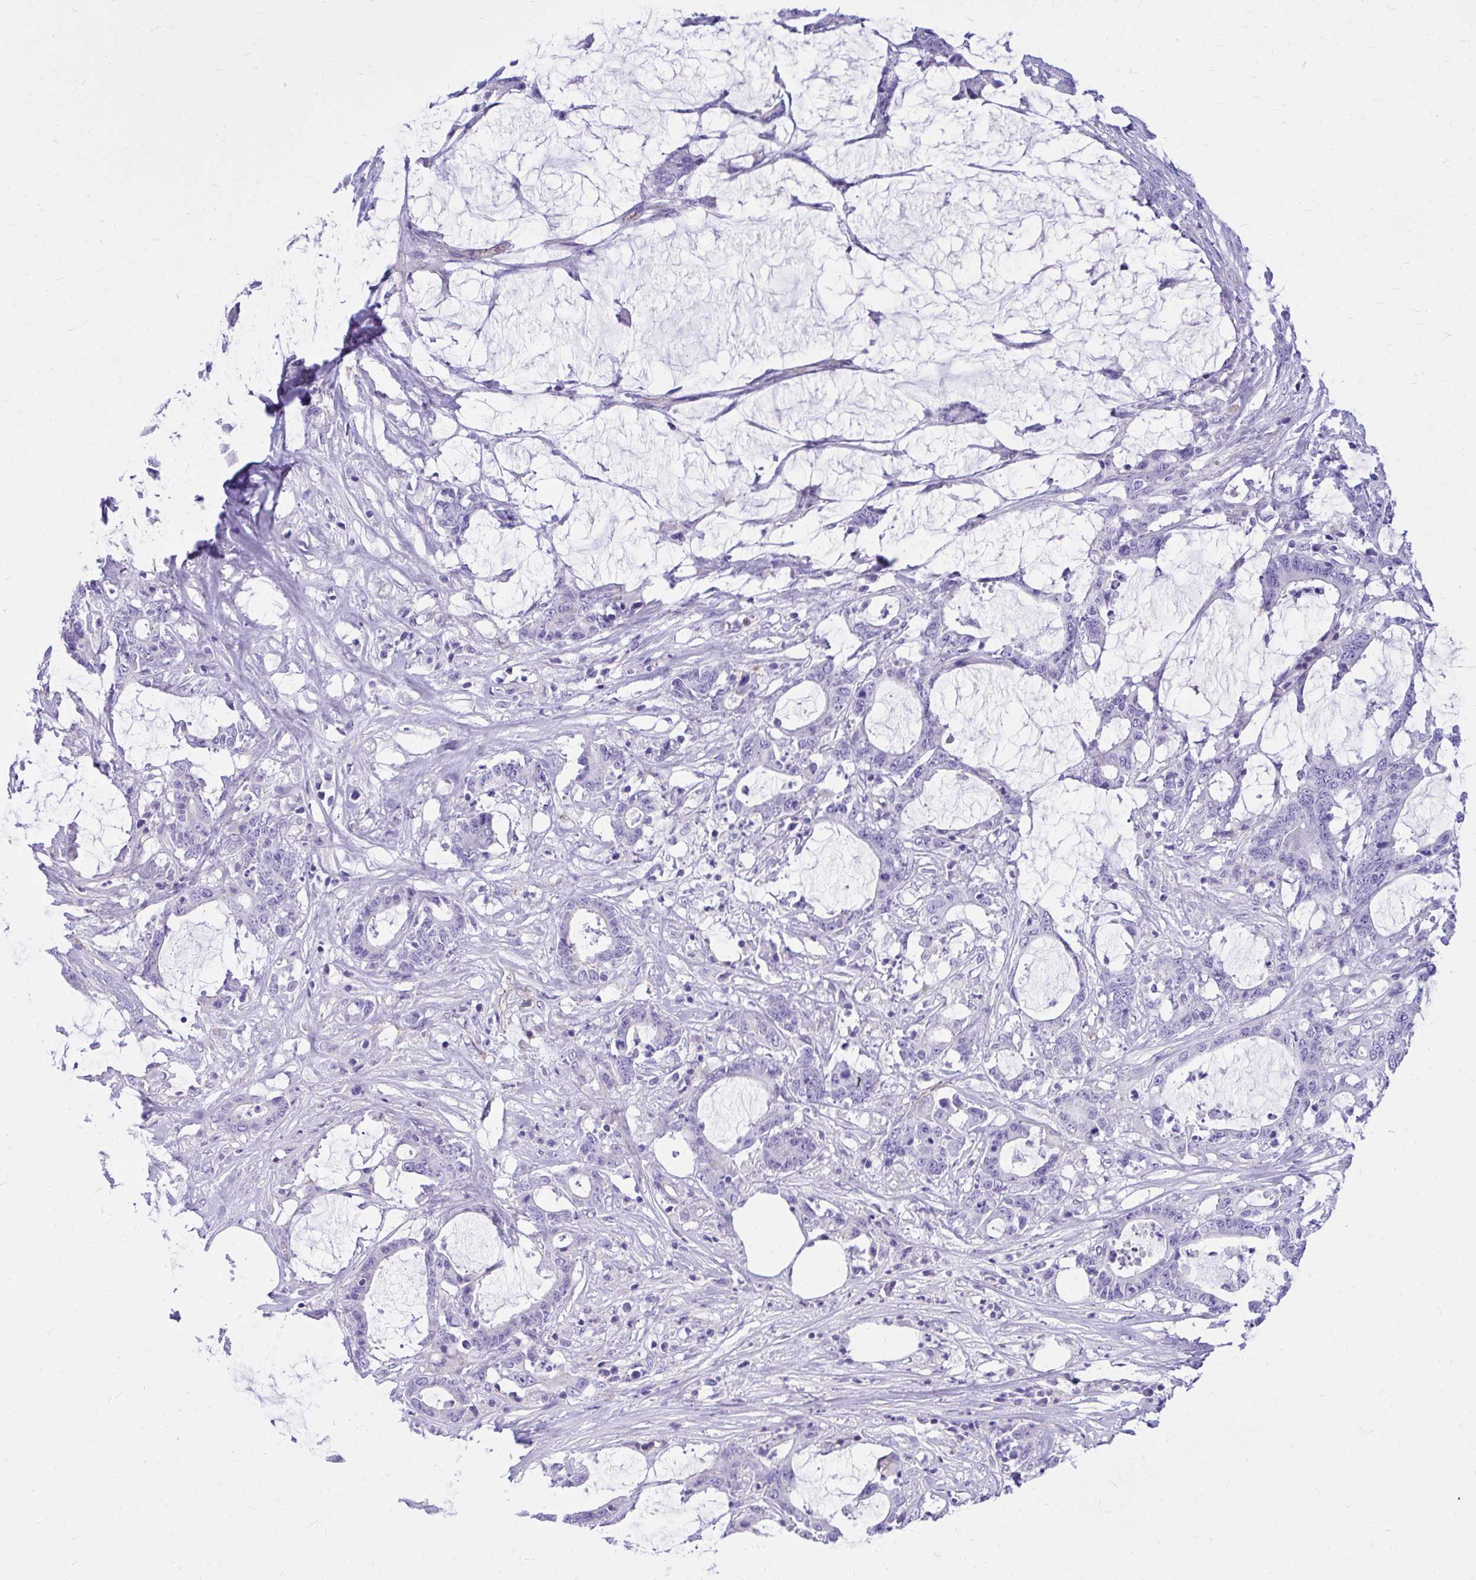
{"staining": {"intensity": "negative", "quantity": "none", "location": "none"}, "tissue": "stomach cancer", "cell_type": "Tumor cells", "image_type": "cancer", "snomed": [{"axis": "morphology", "description": "Adenocarcinoma, NOS"}, {"axis": "topography", "description": "Stomach, upper"}], "caption": "Tumor cells are negative for brown protein staining in stomach cancer (adenocarcinoma). (Stains: DAB (3,3'-diaminobenzidine) immunohistochemistry (IHC) with hematoxylin counter stain, Microscopy: brightfield microscopy at high magnification).", "gene": "PELI3", "patient": {"sex": "male", "age": 68}}